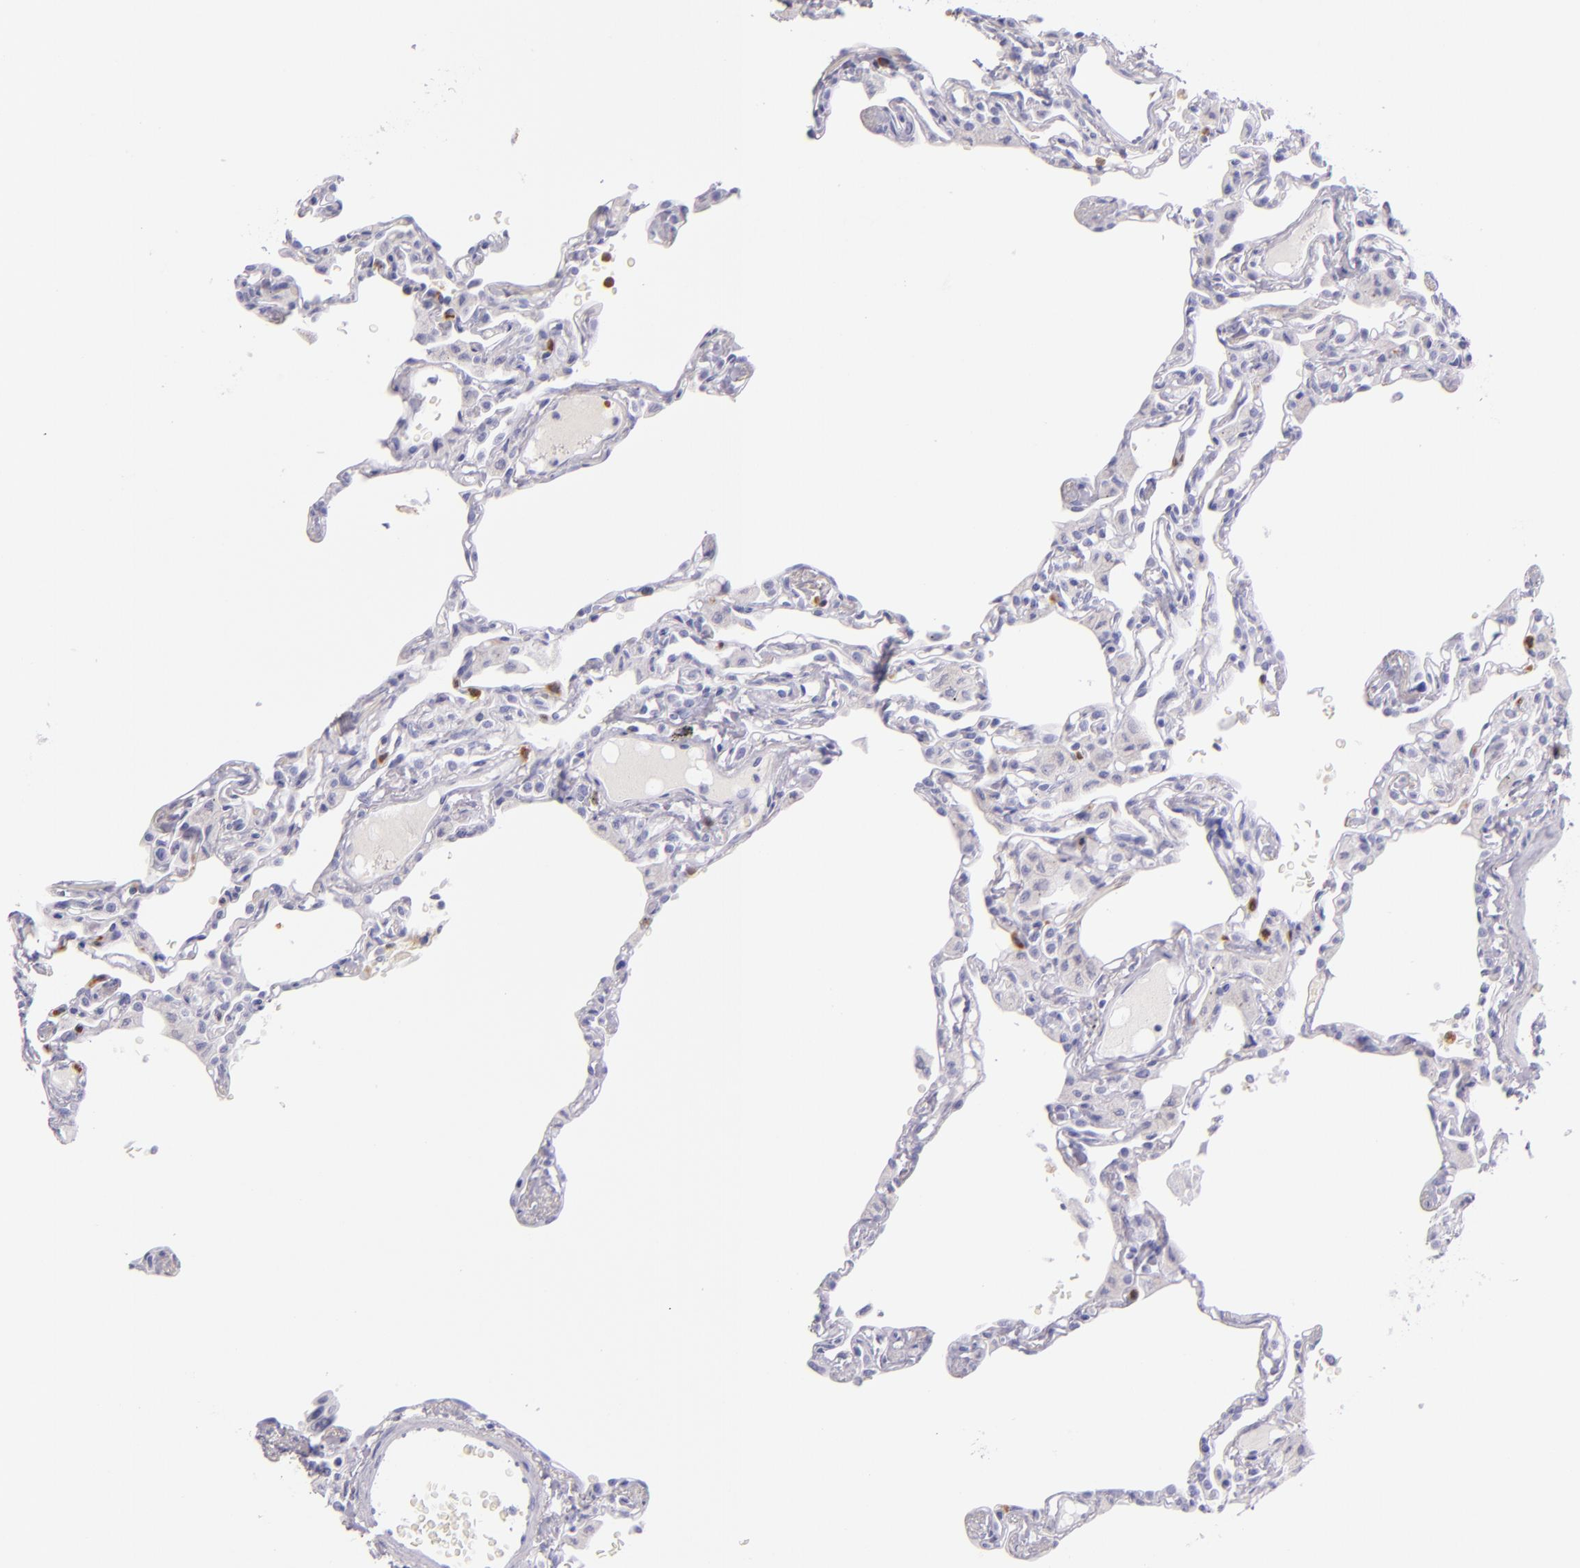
{"staining": {"intensity": "negative", "quantity": "none", "location": "none"}, "tissue": "lung", "cell_type": "Alveolar cells", "image_type": "normal", "snomed": [{"axis": "morphology", "description": "Normal tissue, NOS"}, {"axis": "topography", "description": "Lung"}], "caption": "Immunohistochemical staining of unremarkable lung reveals no significant staining in alveolar cells. Brightfield microscopy of immunohistochemistry (IHC) stained with DAB (brown) and hematoxylin (blue), captured at high magnification.", "gene": "CEACAM1", "patient": {"sex": "female", "age": 49}}